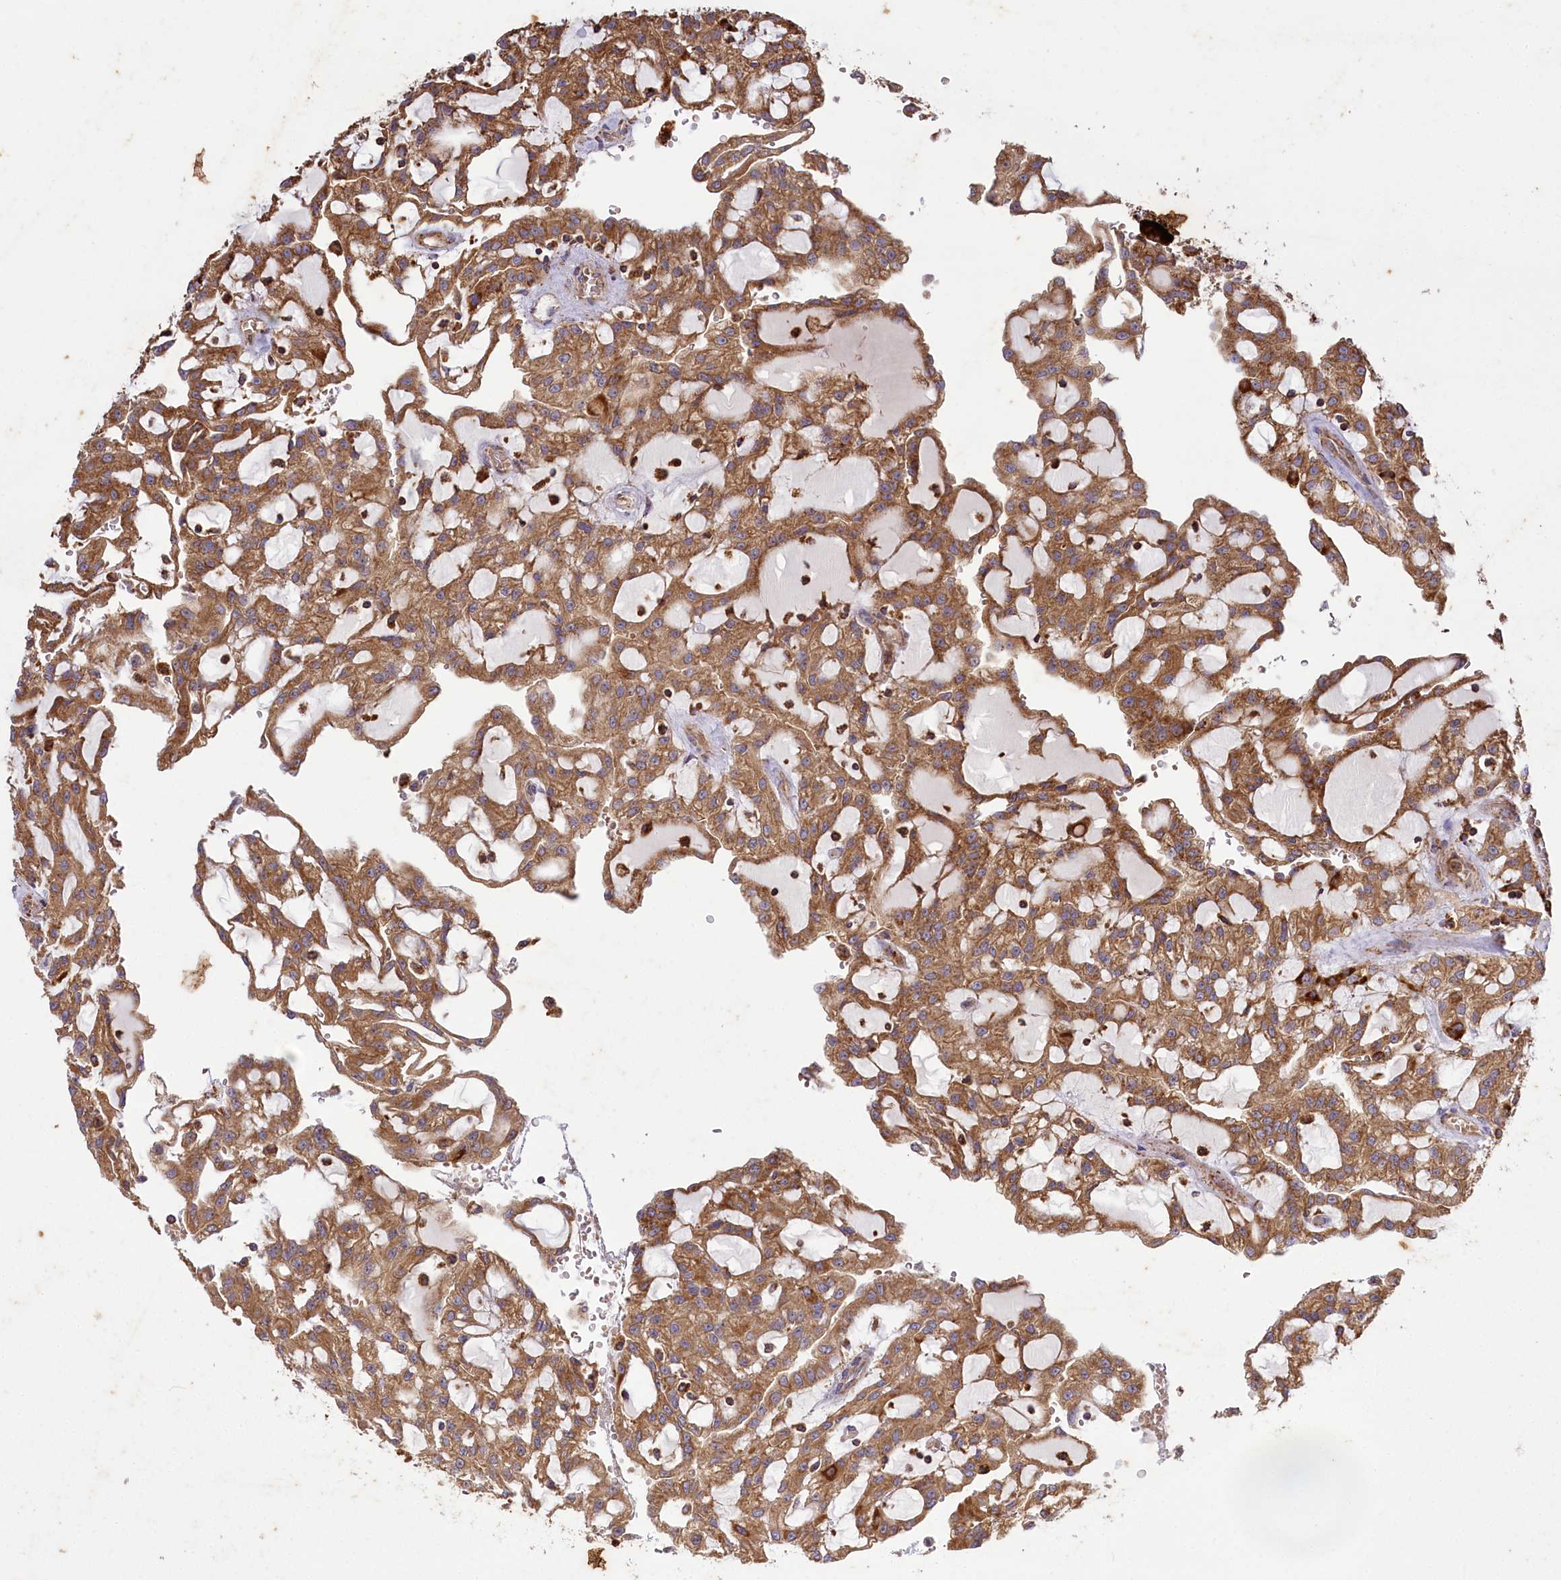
{"staining": {"intensity": "moderate", "quantity": ">75%", "location": "cytoplasmic/membranous"}, "tissue": "renal cancer", "cell_type": "Tumor cells", "image_type": "cancer", "snomed": [{"axis": "morphology", "description": "Adenocarcinoma, NOS"}, {"axis": "topography", "description": "Kidney"}], "caption": "Moderate cytoplasmic/membranous protein staining is appreciated in approximately >75% of tumor cells in renal adenocarcinoma.", "gene": "CARD19", "patient": {"sex": "male", "age": 63}}